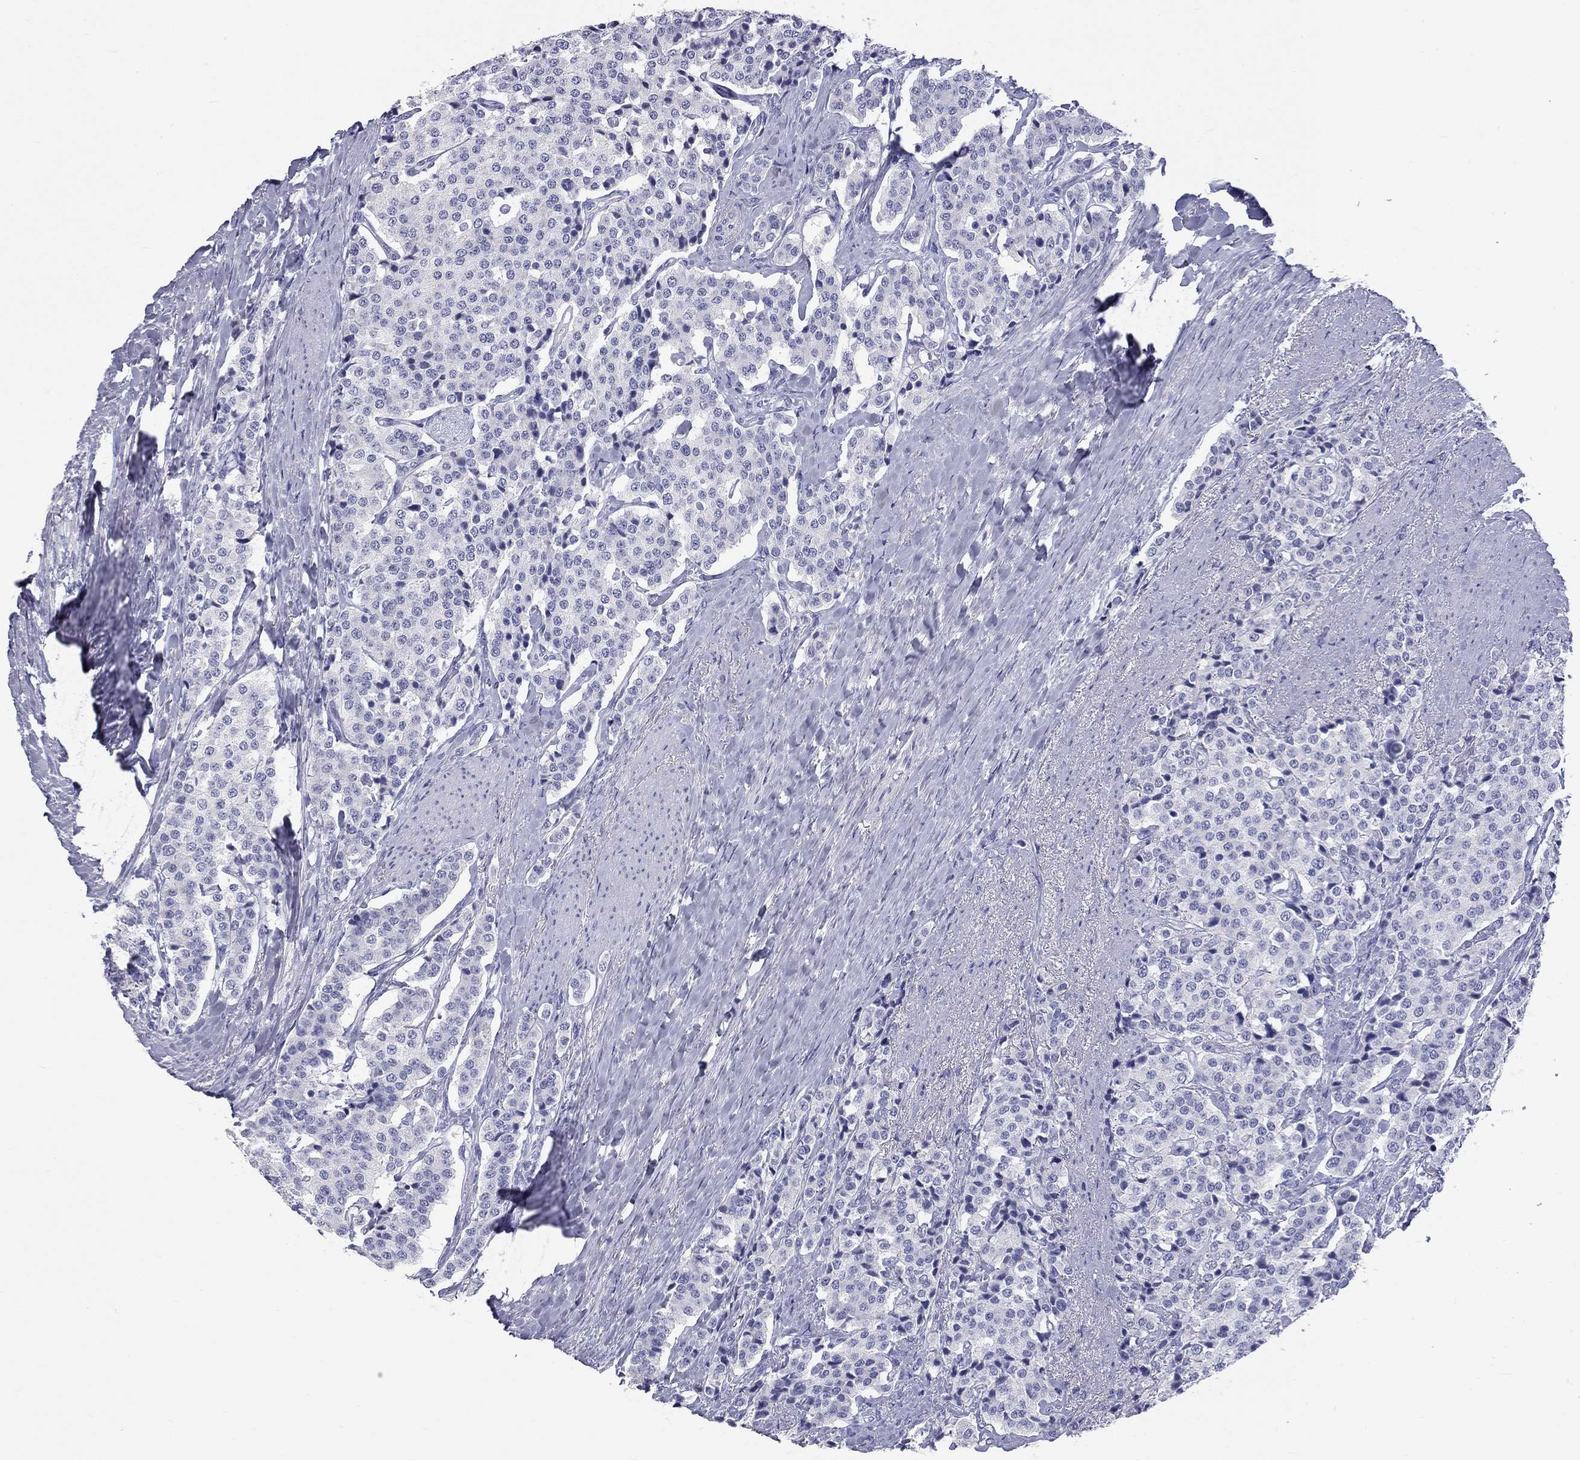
{"staining": {"intensity": "negative", "quantity": "none", "location": "none"}, "tissue": "carcinoid", "cell_type": "Tumor cells", "image_type": "cancer", "snomed": [{"axis": "morphology", "description": "Carcinoid, malignant, NOS"}, {"axis": "topography", "description": "Small intestine"}], "caption": "Malignant carcinoid was stained to show a protein in brown. There is no significant staining in tumor cells.", "gene": "PHOX2B", "patient": {"sex": "female", "age": 58}}